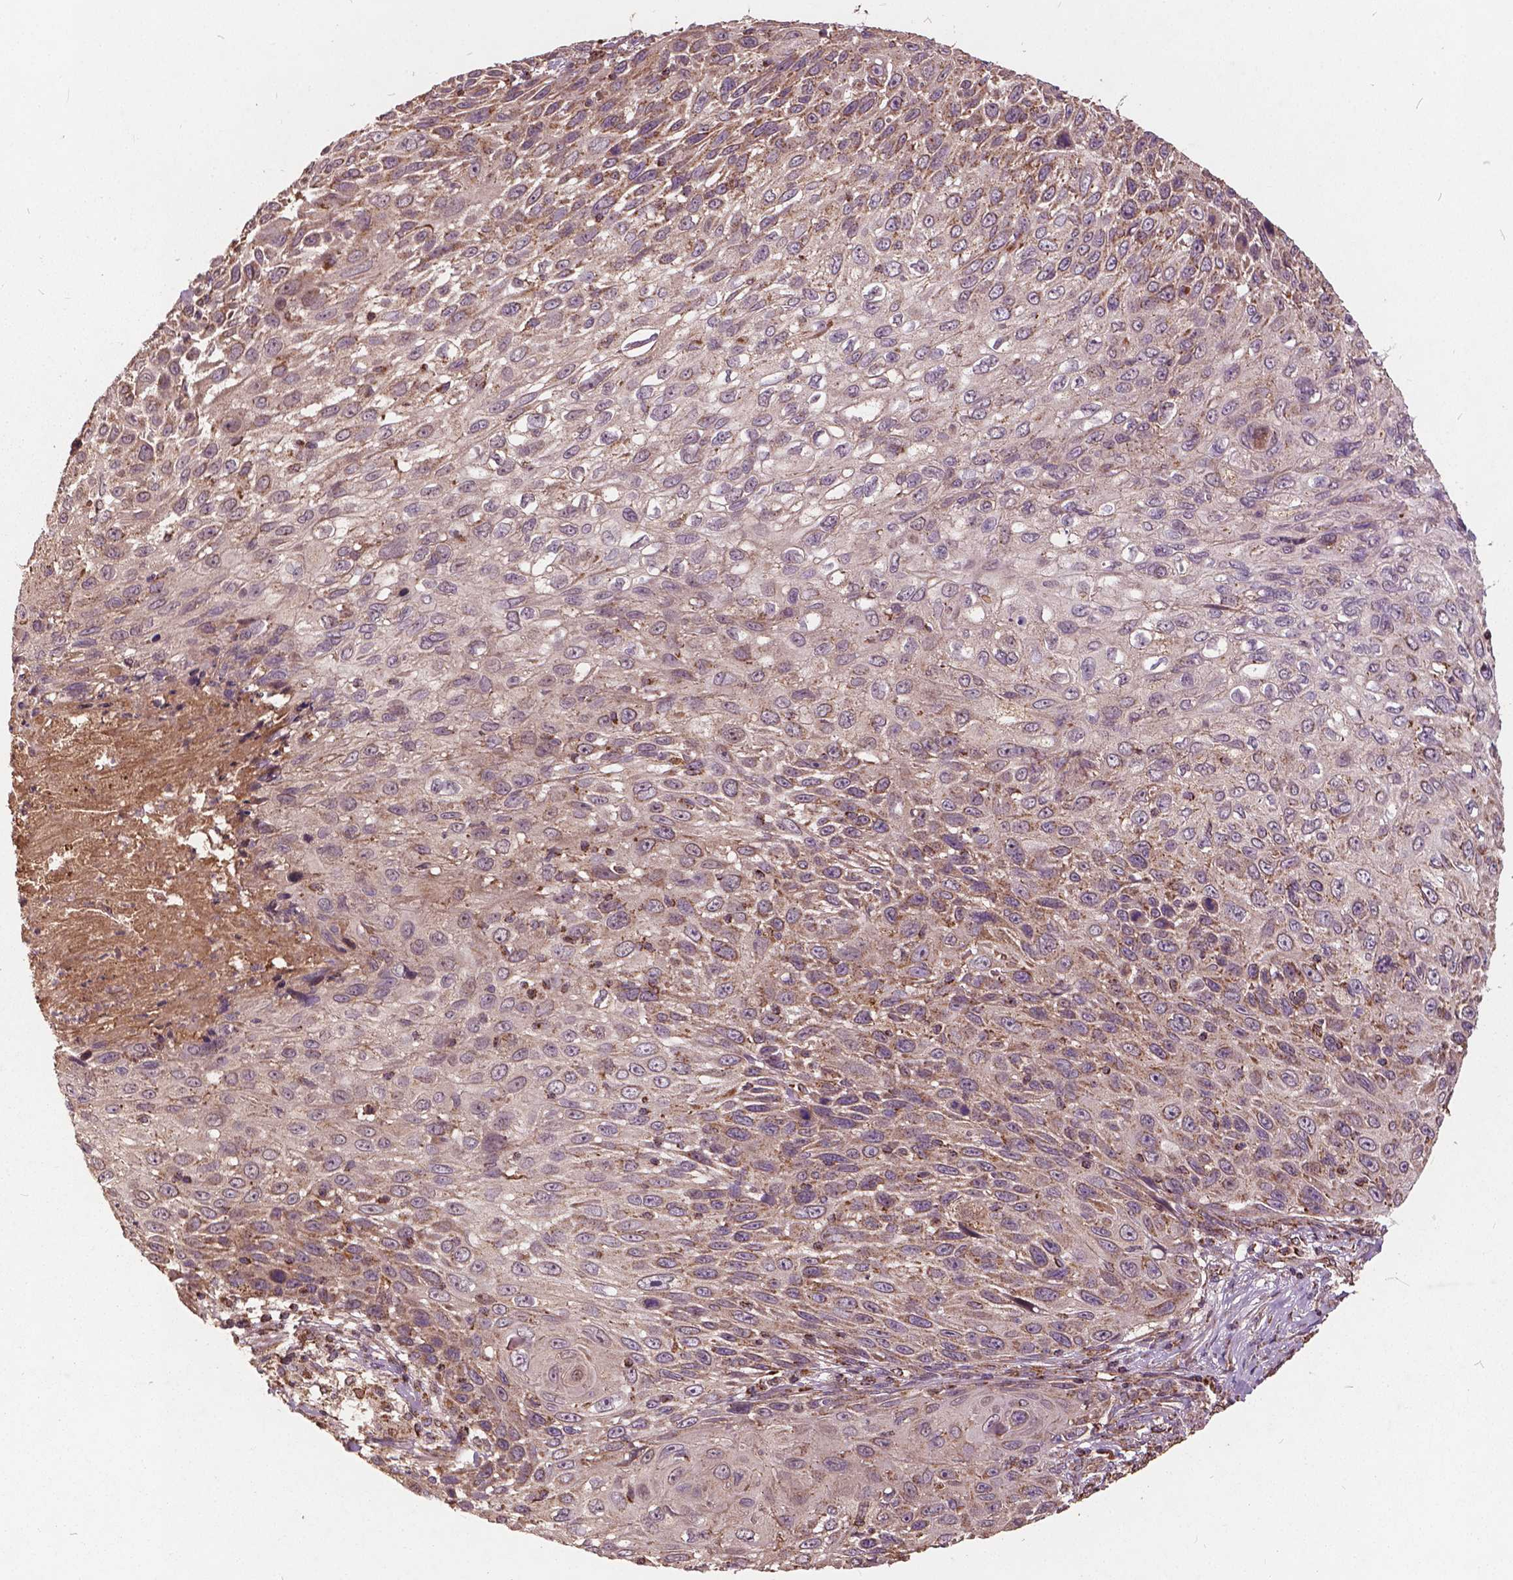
{"staining": {"intensity": "moderate", "quantity": "25%-75%", "location": "cytoplasmic/membranous"}, "tissue": "skin cancer", "cell_type": "Tumor cells", "image_type": "cancer", "snomed": [{"axis": "morphology", "description": "Squamous cell carcinoma, NOS"}, {"axis": "topography", "description": "Skin"}], "caption": "Skin cancer stained with DAB immunohistochemistry (IHC) reveals medium levels of moderate cytoplasmic/membranous positivity in about 25%-75% of tumor cells. (DAB IHC with brightfield microscopy, high magnification).", "gene": "UBXN2A", "patient": {"sex": "male", "age": 92}}